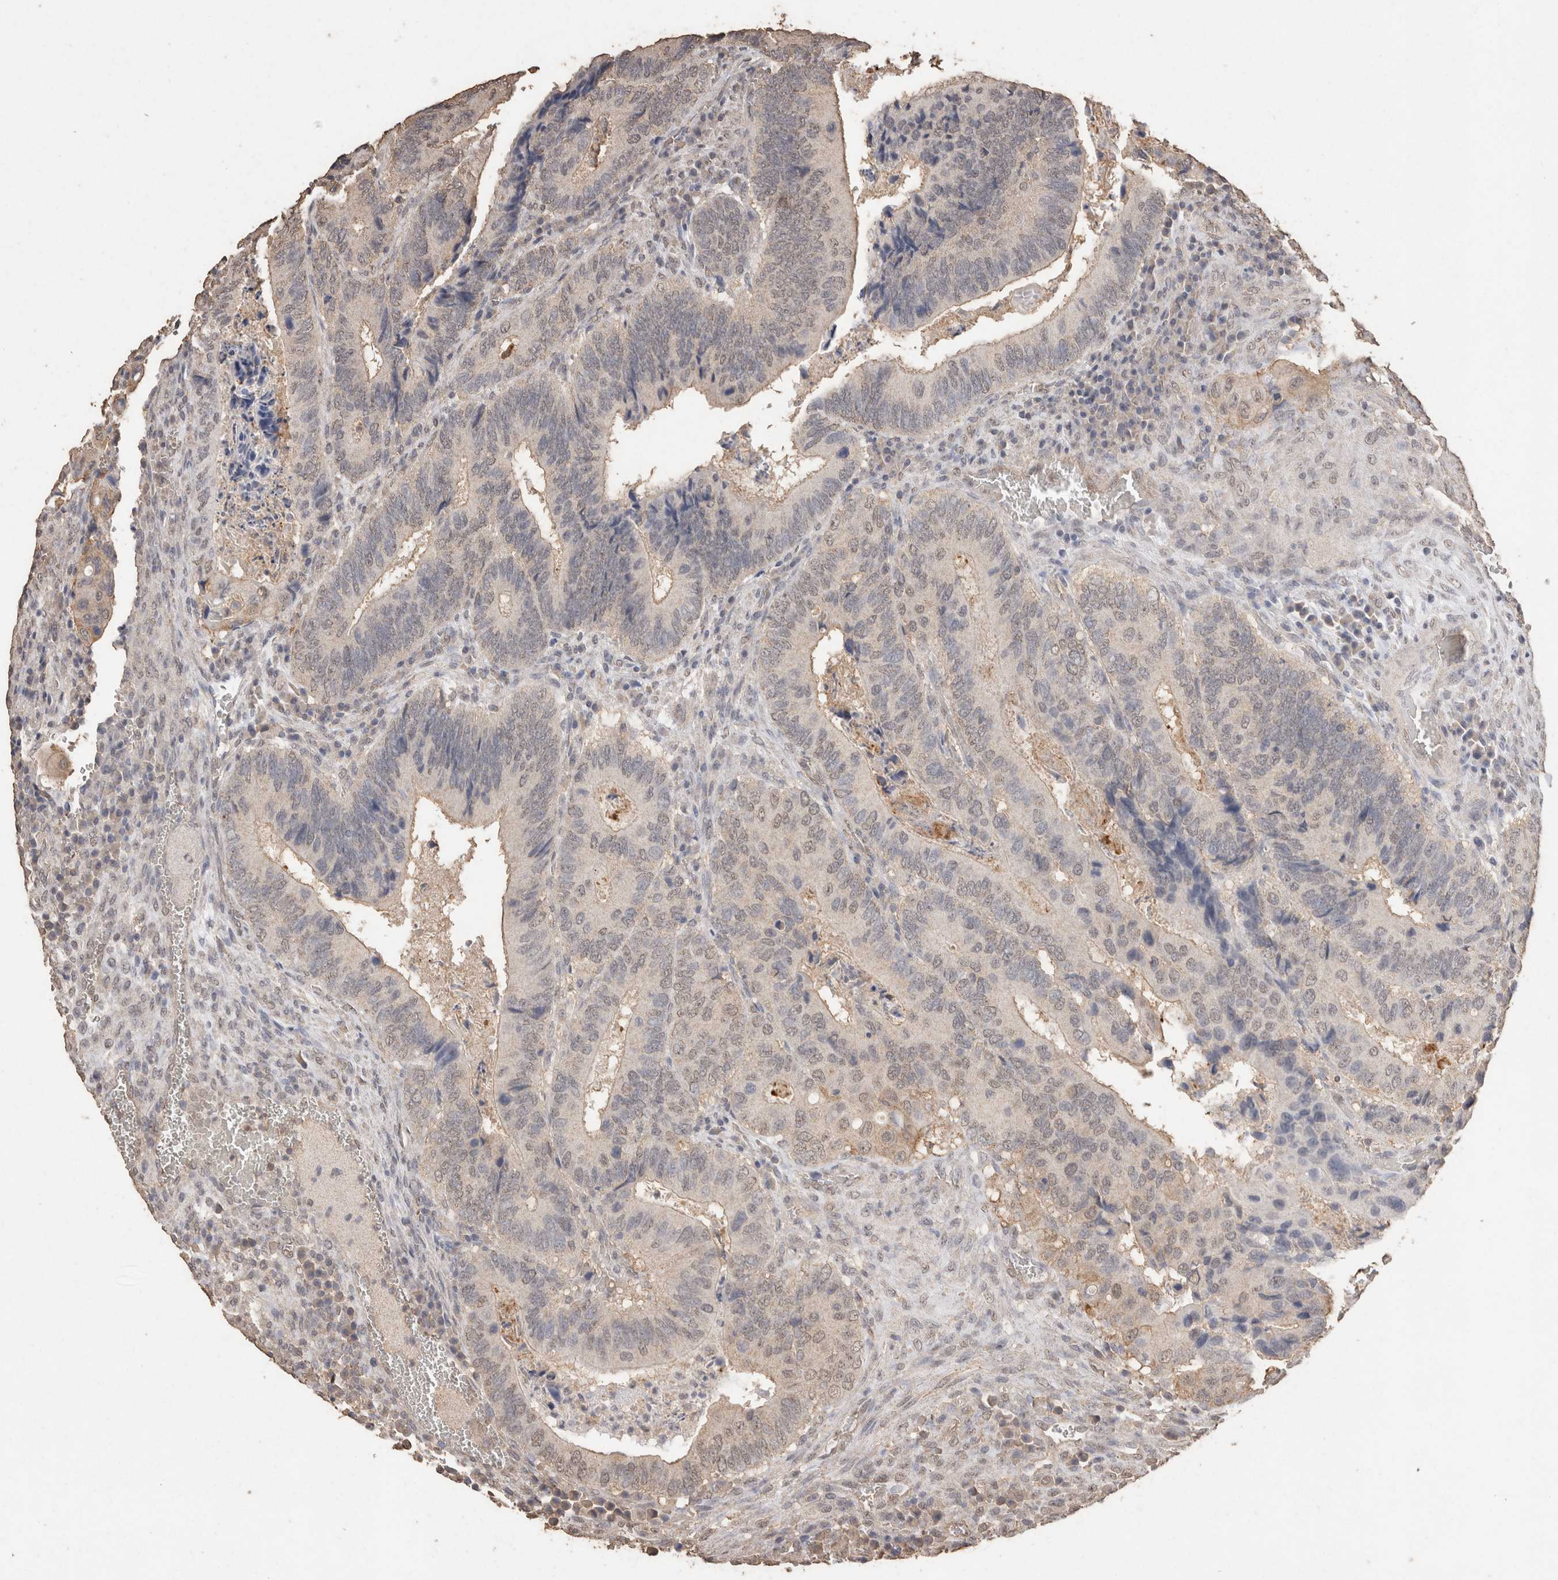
{"staining": {"intensity": "weak", "quantity": "<25%", "location": "cytoplasmic/membranous"}, "tissue": "colorectal cancer", "cell_type": "Tumor cells", "image_type": "cancer", "snomed": [{"axis": "morphology", "description": "Adenocarcinoma, NOS"}, {"axis": "topography", "description": "Colon"}], "caption": "Protein analysis of colorectal cancer (adenocarcinoma) displays no significant expression in tumor cells. The staining is performed using DAB (3,3'-diaminobenzidine) brown chromogen with nuclei counter-stained in using hematoxylin.", "gene": "CX3CL1", "patient": {"sex": "male", "age": 72}}